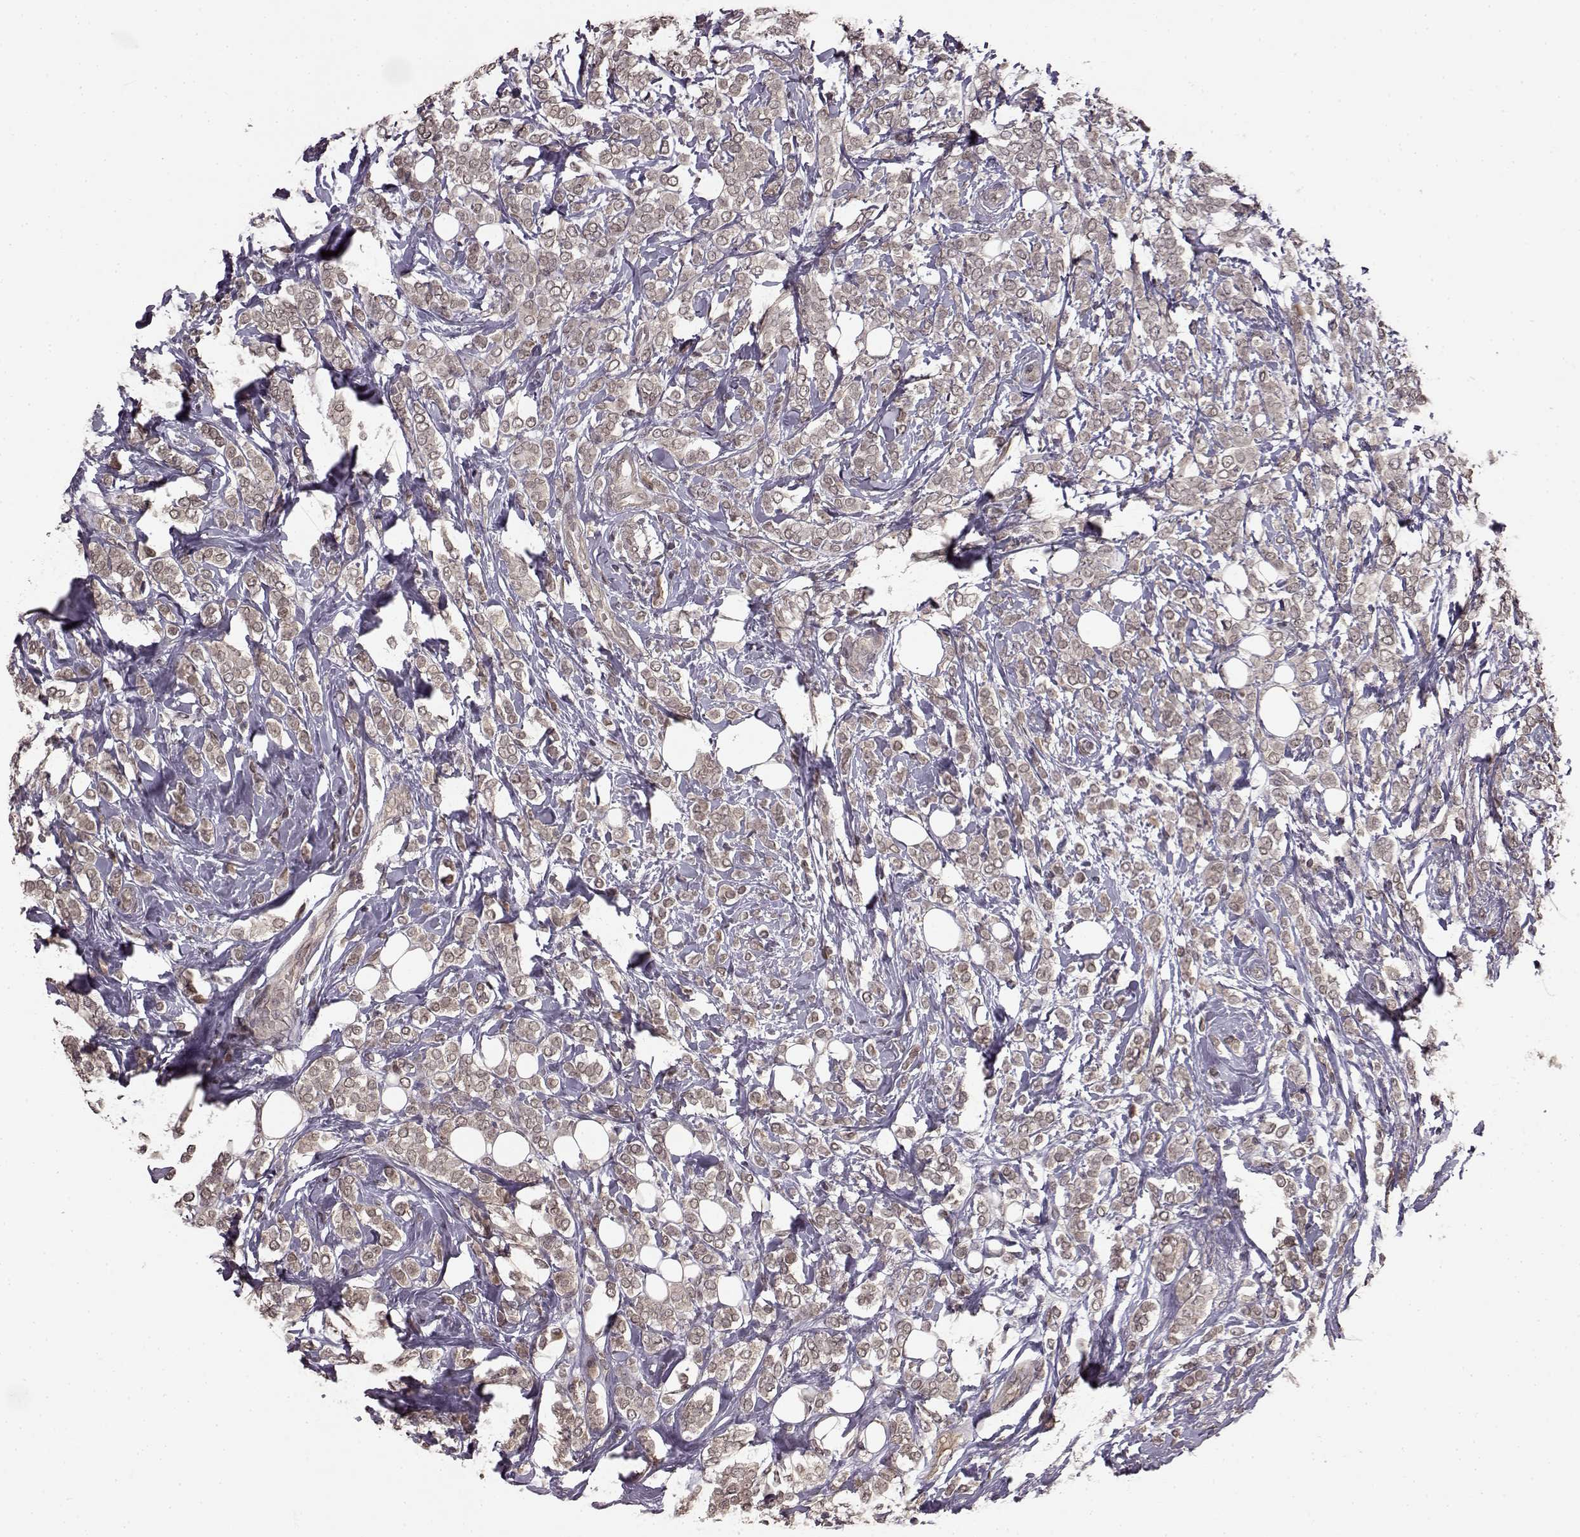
{"staining": {"intensity": "negative", "quantity": "none", "location": "none"}, "tissue": "breast cancer", "cell_type": "Tumor cells", "image_type": "cancer", "snomed": [{"axis": "morphology", "description": "Lobular carcinoma"}, {"axis": "topography", "description": "Breast"}], "caption": "Immunohistochemistry (IHC) image of breast cancer stained for a protein (brown), which exhibits no positivity in tumor cells.", "gene": "NTRK2", "patient": {"sex": "female", "age": 49}}